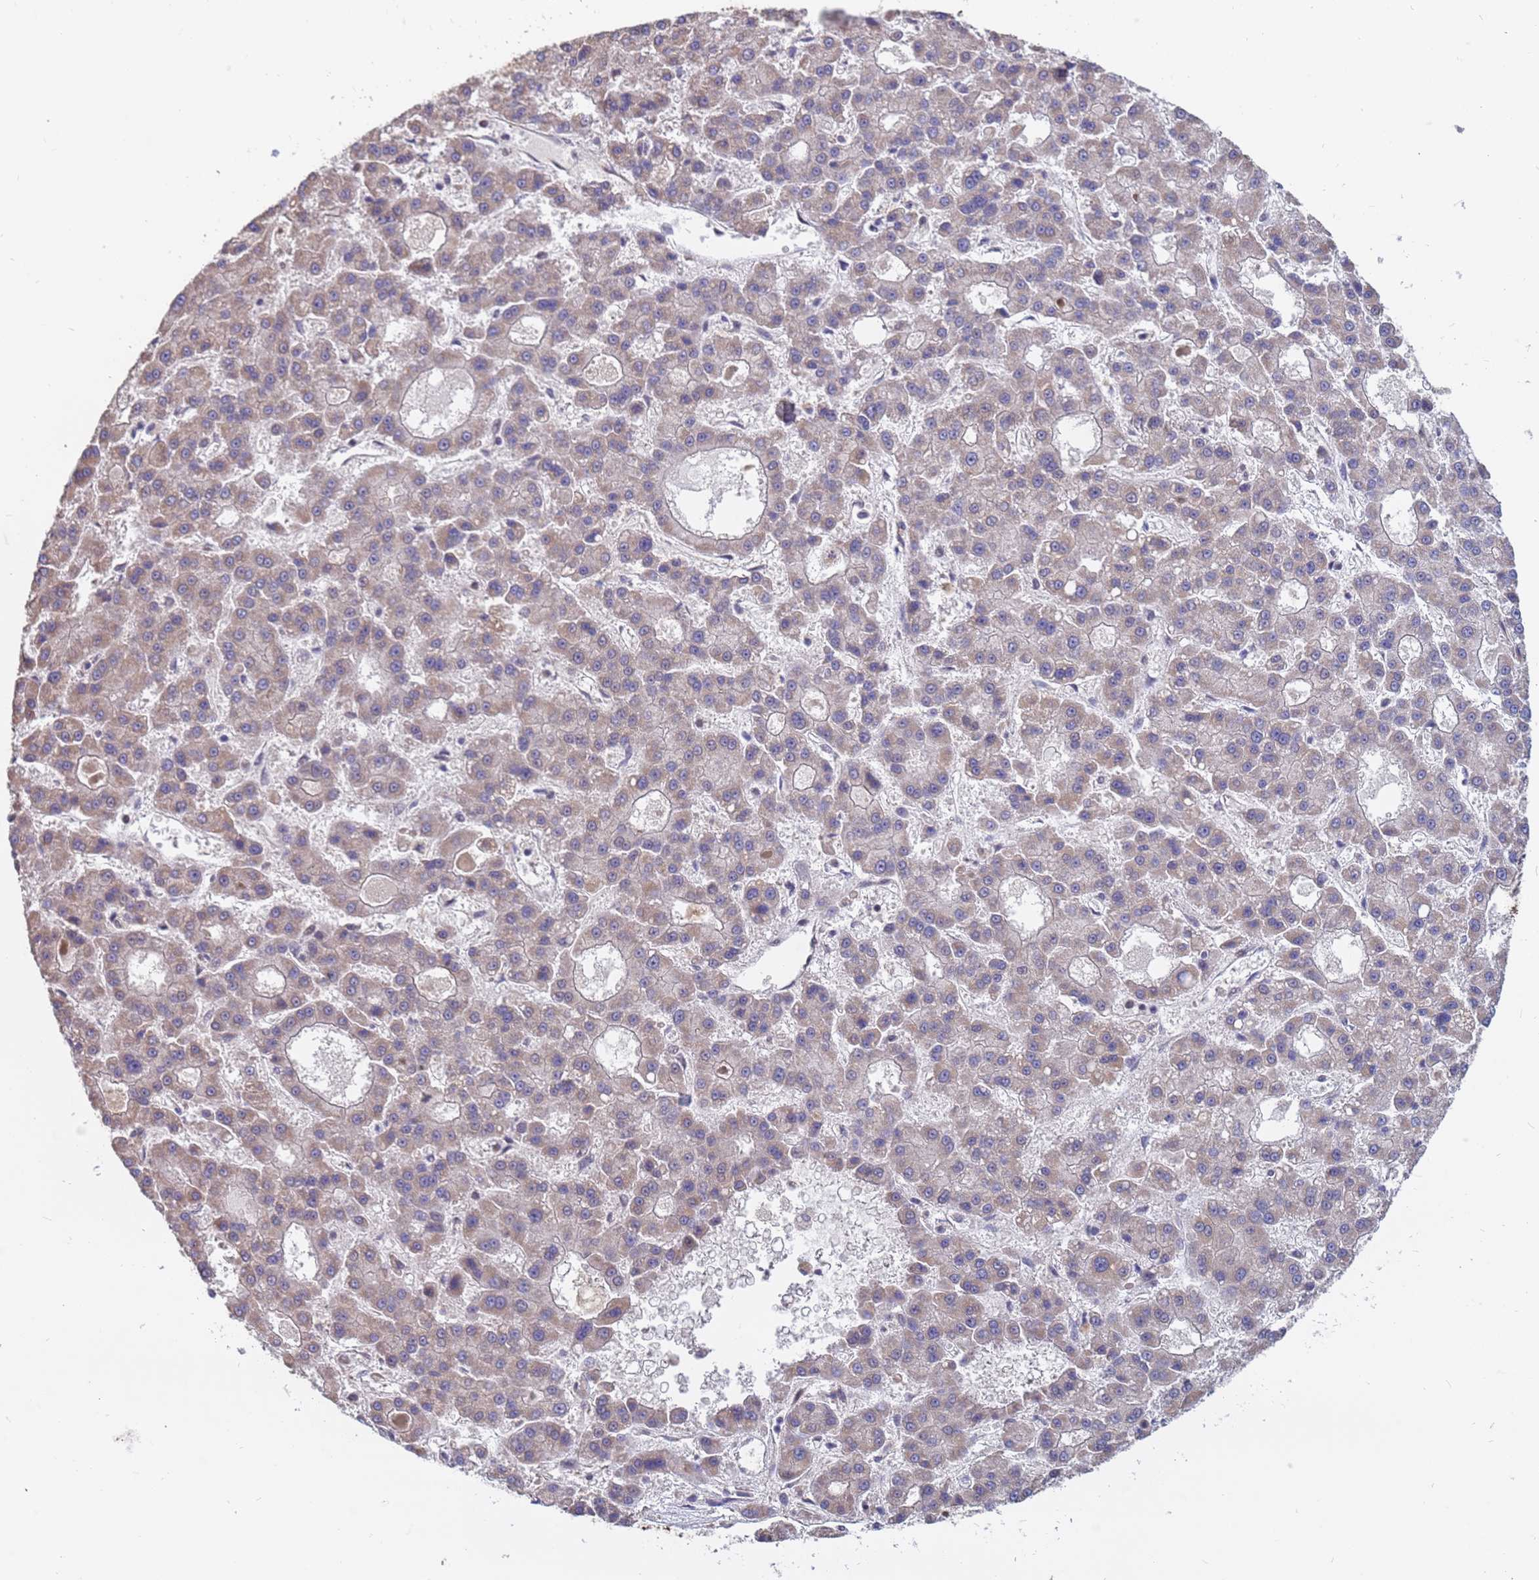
{"staining": {"intensity": "weak", "quantity": "<25%", "location": "cytoplasmic/membranous"}, "tissue": "liver cancer", "cell_type": "Tumor cells", "image_type": "cancer", "snomed": [{"axis": "morphology", "description": "Carcinoma, Hepatocellular, NOS"}, {"axis": "topography", "description": "Liver"}], "caption": "High magnification brightfield microscopy of hepatocellular carcinoma (liver) stained with DAB (brown) and counterstained with hematoxylin (blue): tumor cells show no significant staining.", "gene": "DENND2B", "patient": {"sex": "male", "age": 70}}